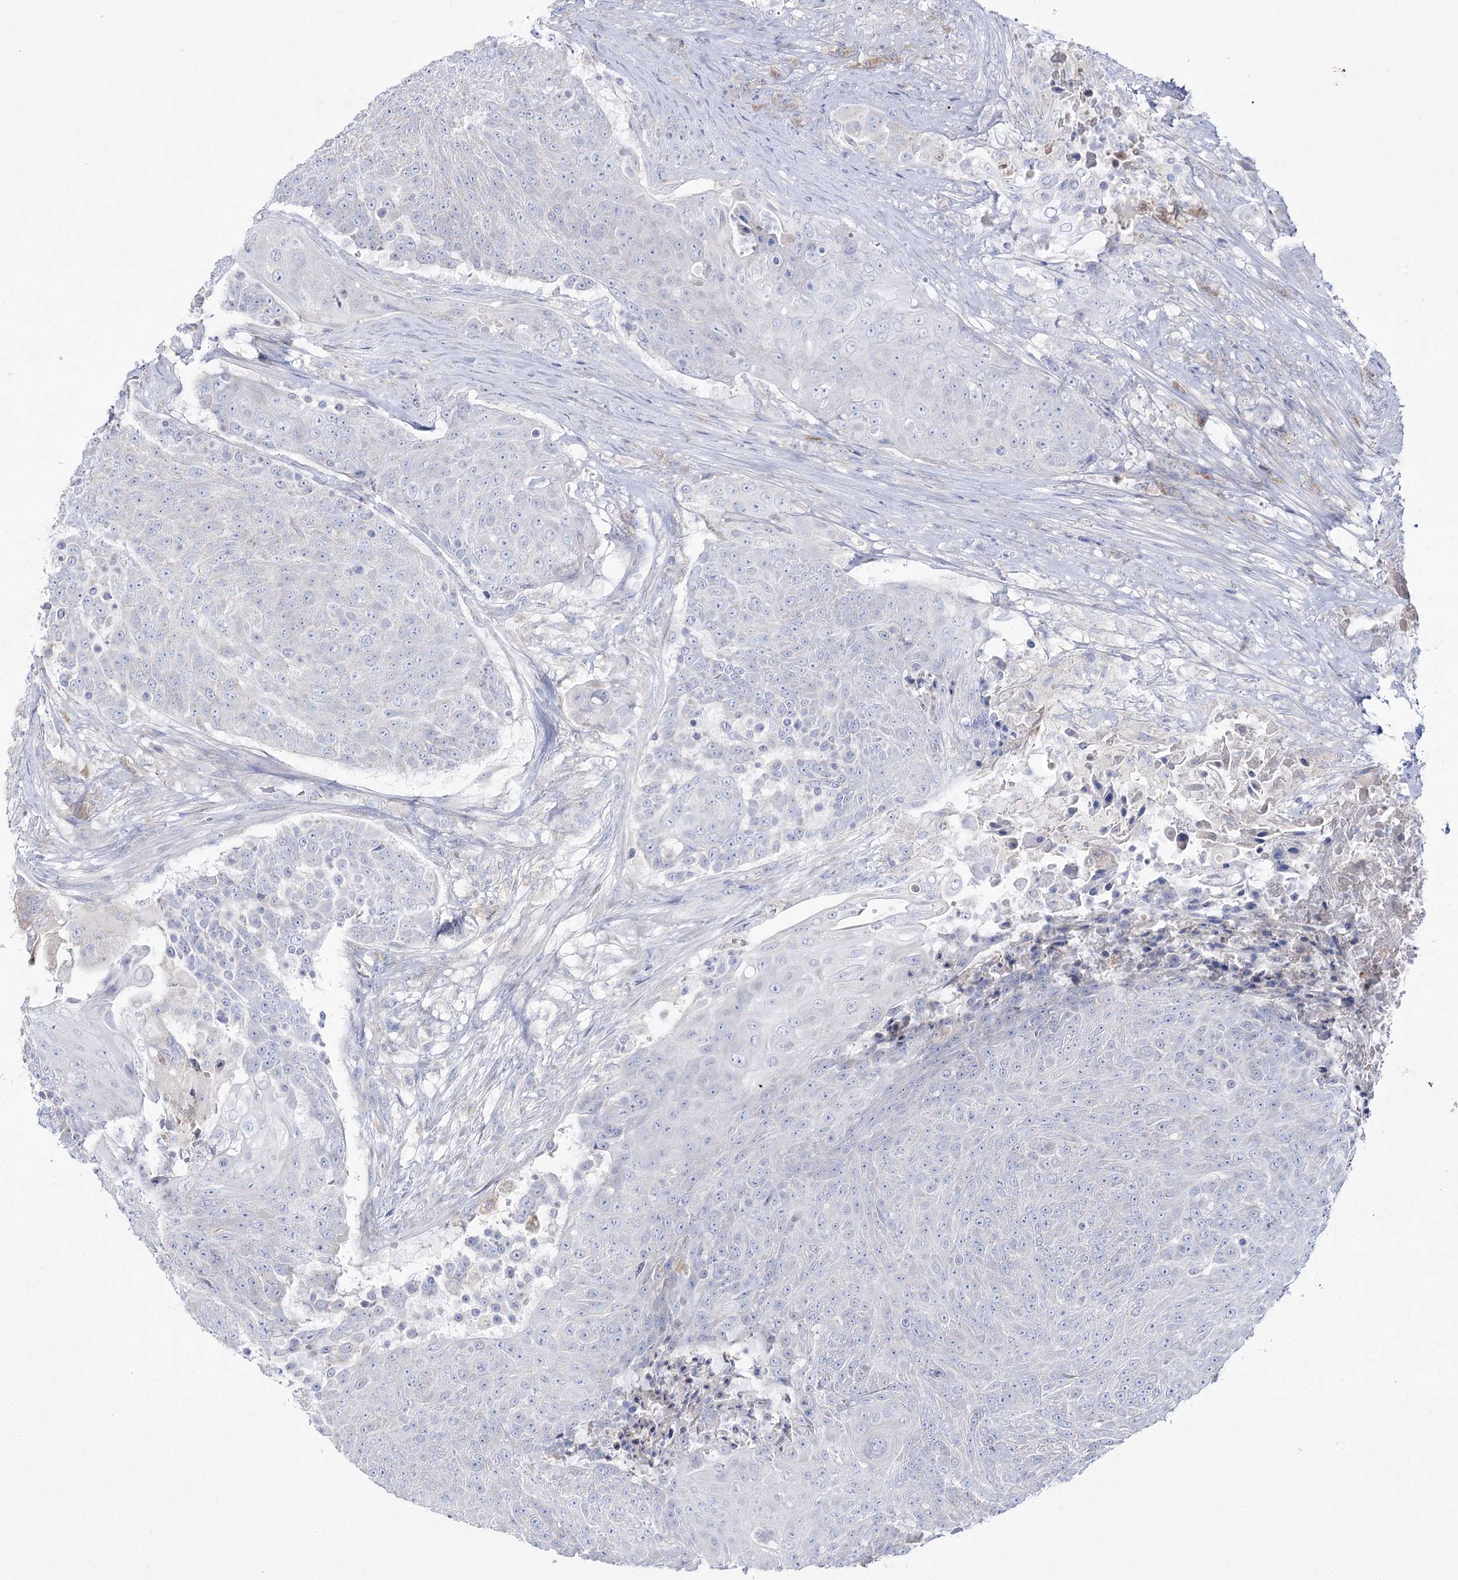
{"staining": {"intensity": "negative", "quantity": "none", "location": "none"}, "tissue": "urothelial cancer", "cell_type": "Tumor cells", "image_type": "cancer", "snomed": [{"axis": "morphology", "description": "Urothelial carcinoma, High grade"}, {"axis": "topography", "description": "Urinary bladder"}], "caption": "Urothelial cancer was stained to show a protein in brown. There is no significant expression in tumor cells. (DAB (3,3'-diaminobenzidine) immunohistochemistry (IHC) visualized using brightfield microscopy, high magnification).", "gene": "NAGLU", "patient": {"sex": "female", "age": 63}}